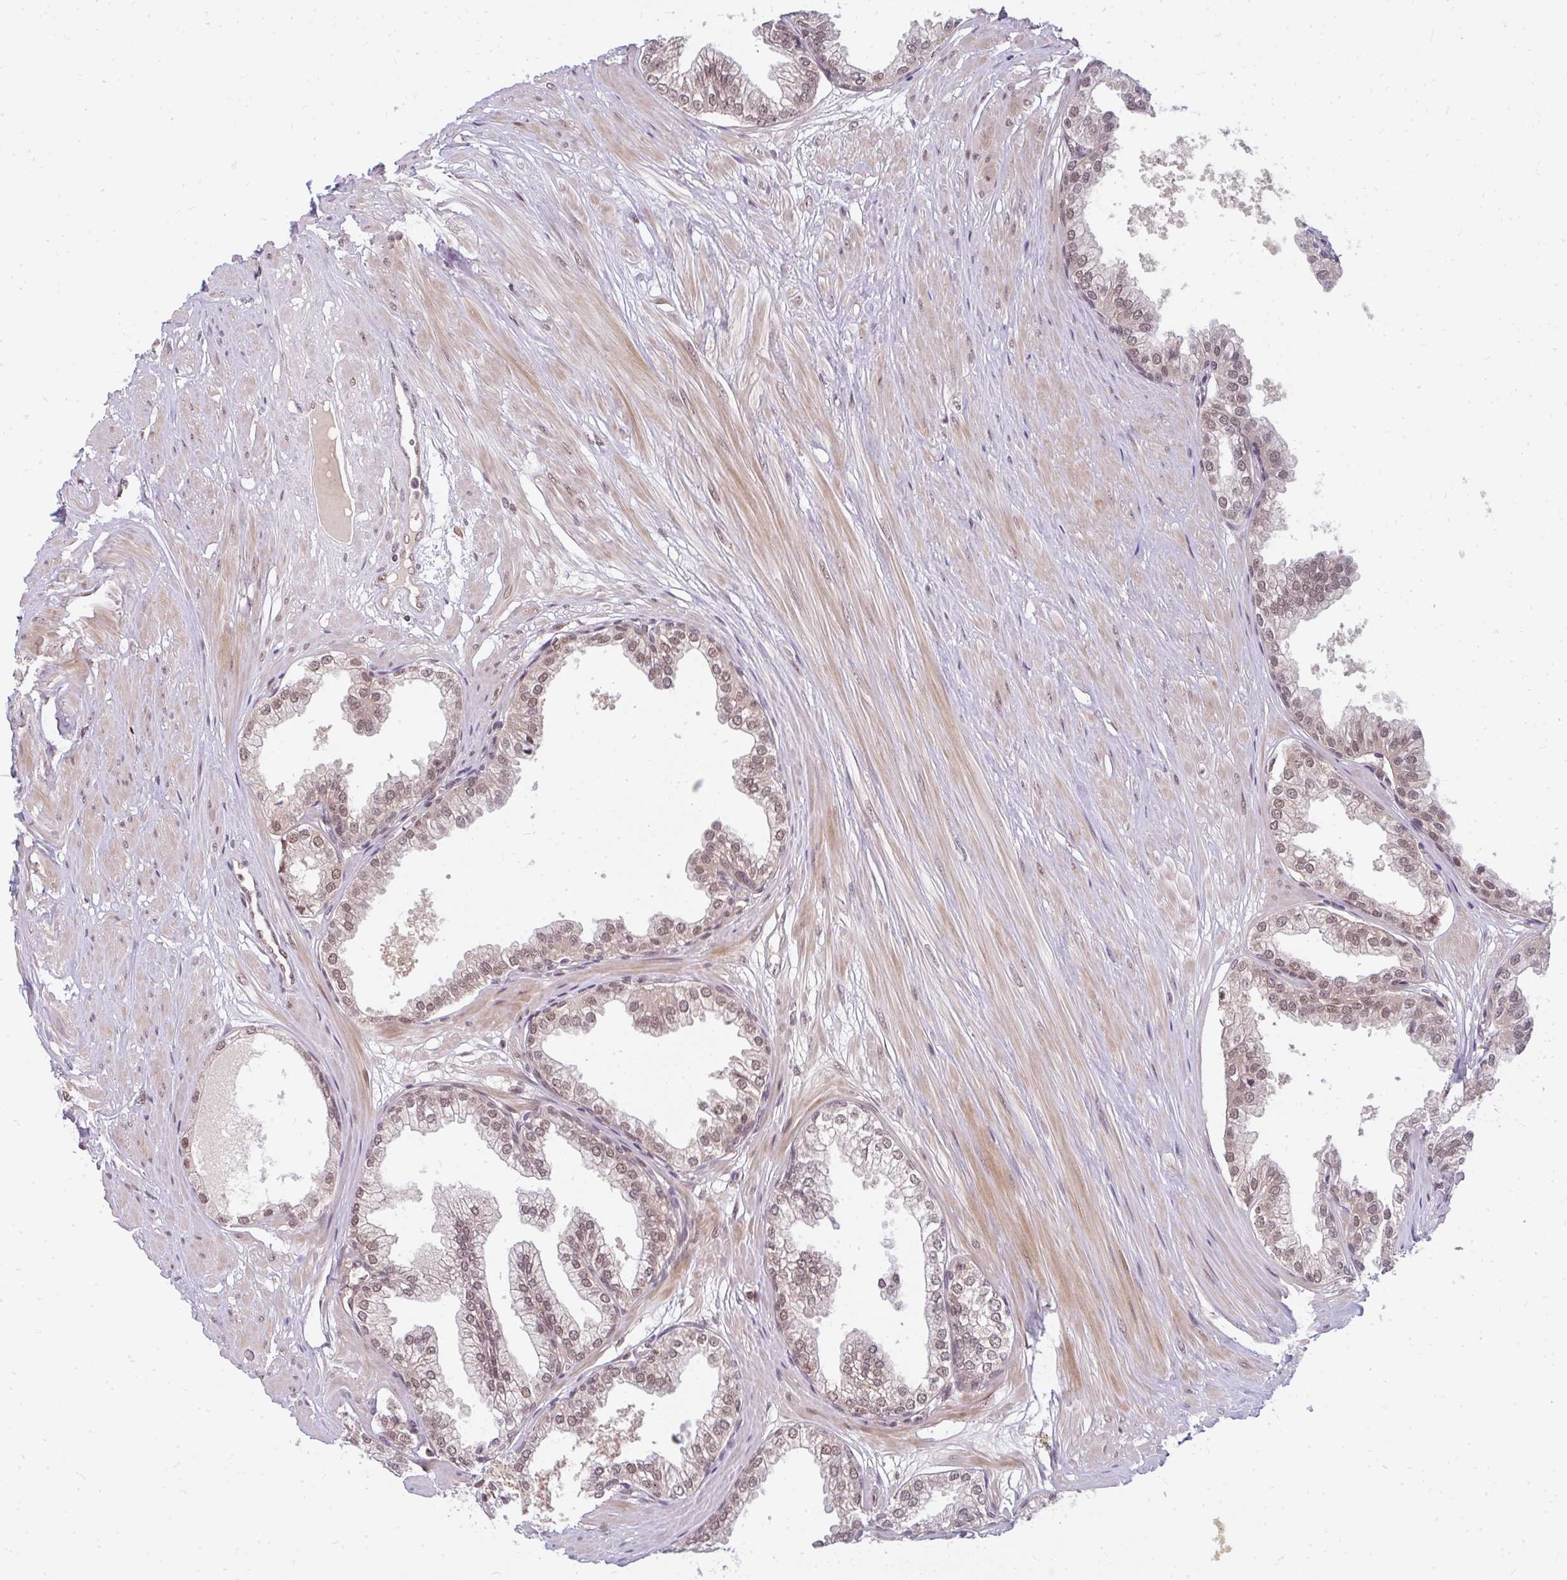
{"staining": {"intensity": "moderate", "quantity": ">75%", "location": "nuclear"}, "tissue": "prostate", "cell_type": "Glandular cells", "image_type": "normal", "snomed": [{"axis": "morphology", "description": "Normal tissue, NOS"}, {"axis": "topography", "description": "Prostate"}, {"axis": "topography", "description": "Peripheral nerve tissue"}], "caption": "An immunohistochemistry (IHC) histopathology image of benign tissue is shown. Protein staining in brown labels moderate nuclear positivity in prostate within glandular cells. (brown staining indicates protein expression, while blue staining denotes nuclei).", "gene": "GTF3C6", "patient": {"sex": "male", "age": 55}}